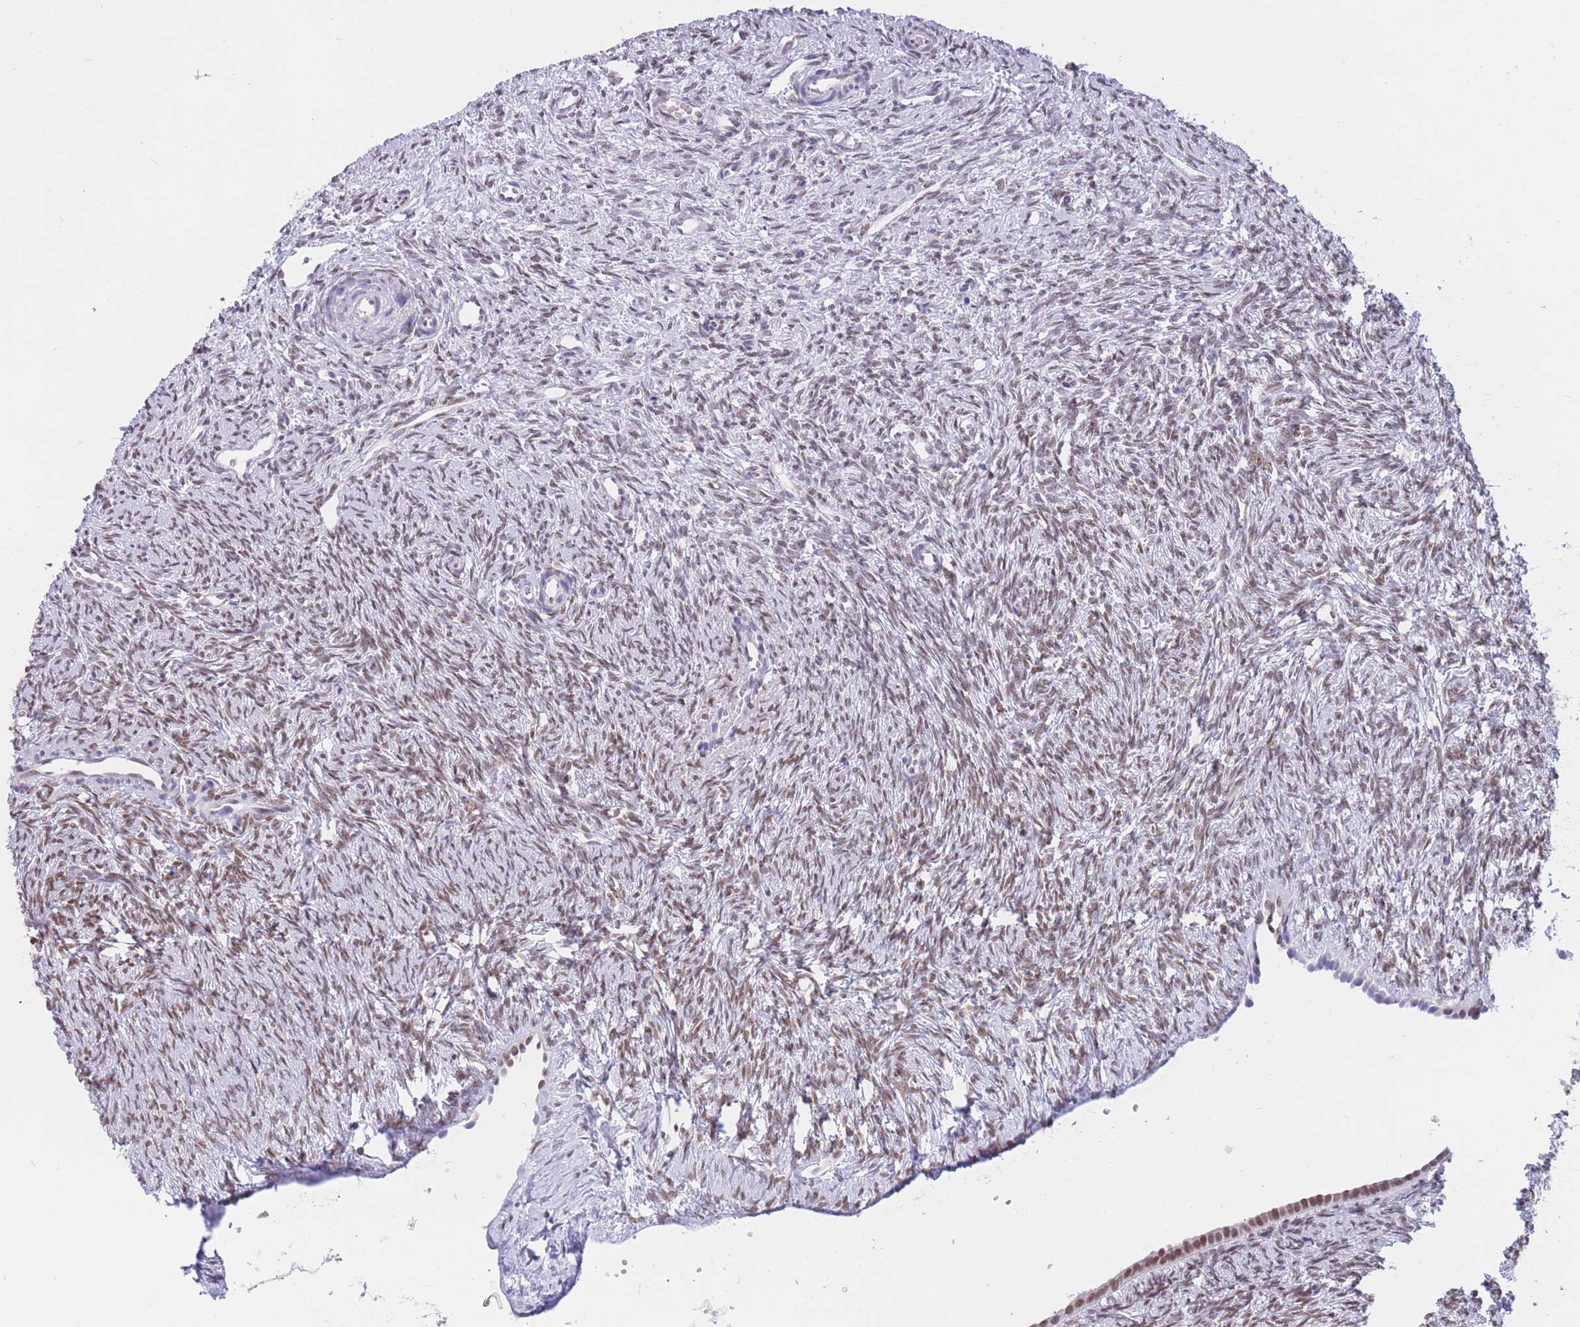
{"staining": {"intensity": "weak", "quantity": ">75%", "location": "nuclear"}, "tissue": "ovary", "cell_type": "Ovarian stroma cells", "image_type": "normal", "snomed": [{"axis": "morphology", "description": "Normal tissue, NOS"}, {"axis": "topography", "description": "Ovary"}], "caption": "Protein analysis of unremarkable ovary exhibits weak nuclear staining in about >75% of ovarian stroma cells.", "gene": "HMGN1", "patient": {"sex": "female", "age": 51}}